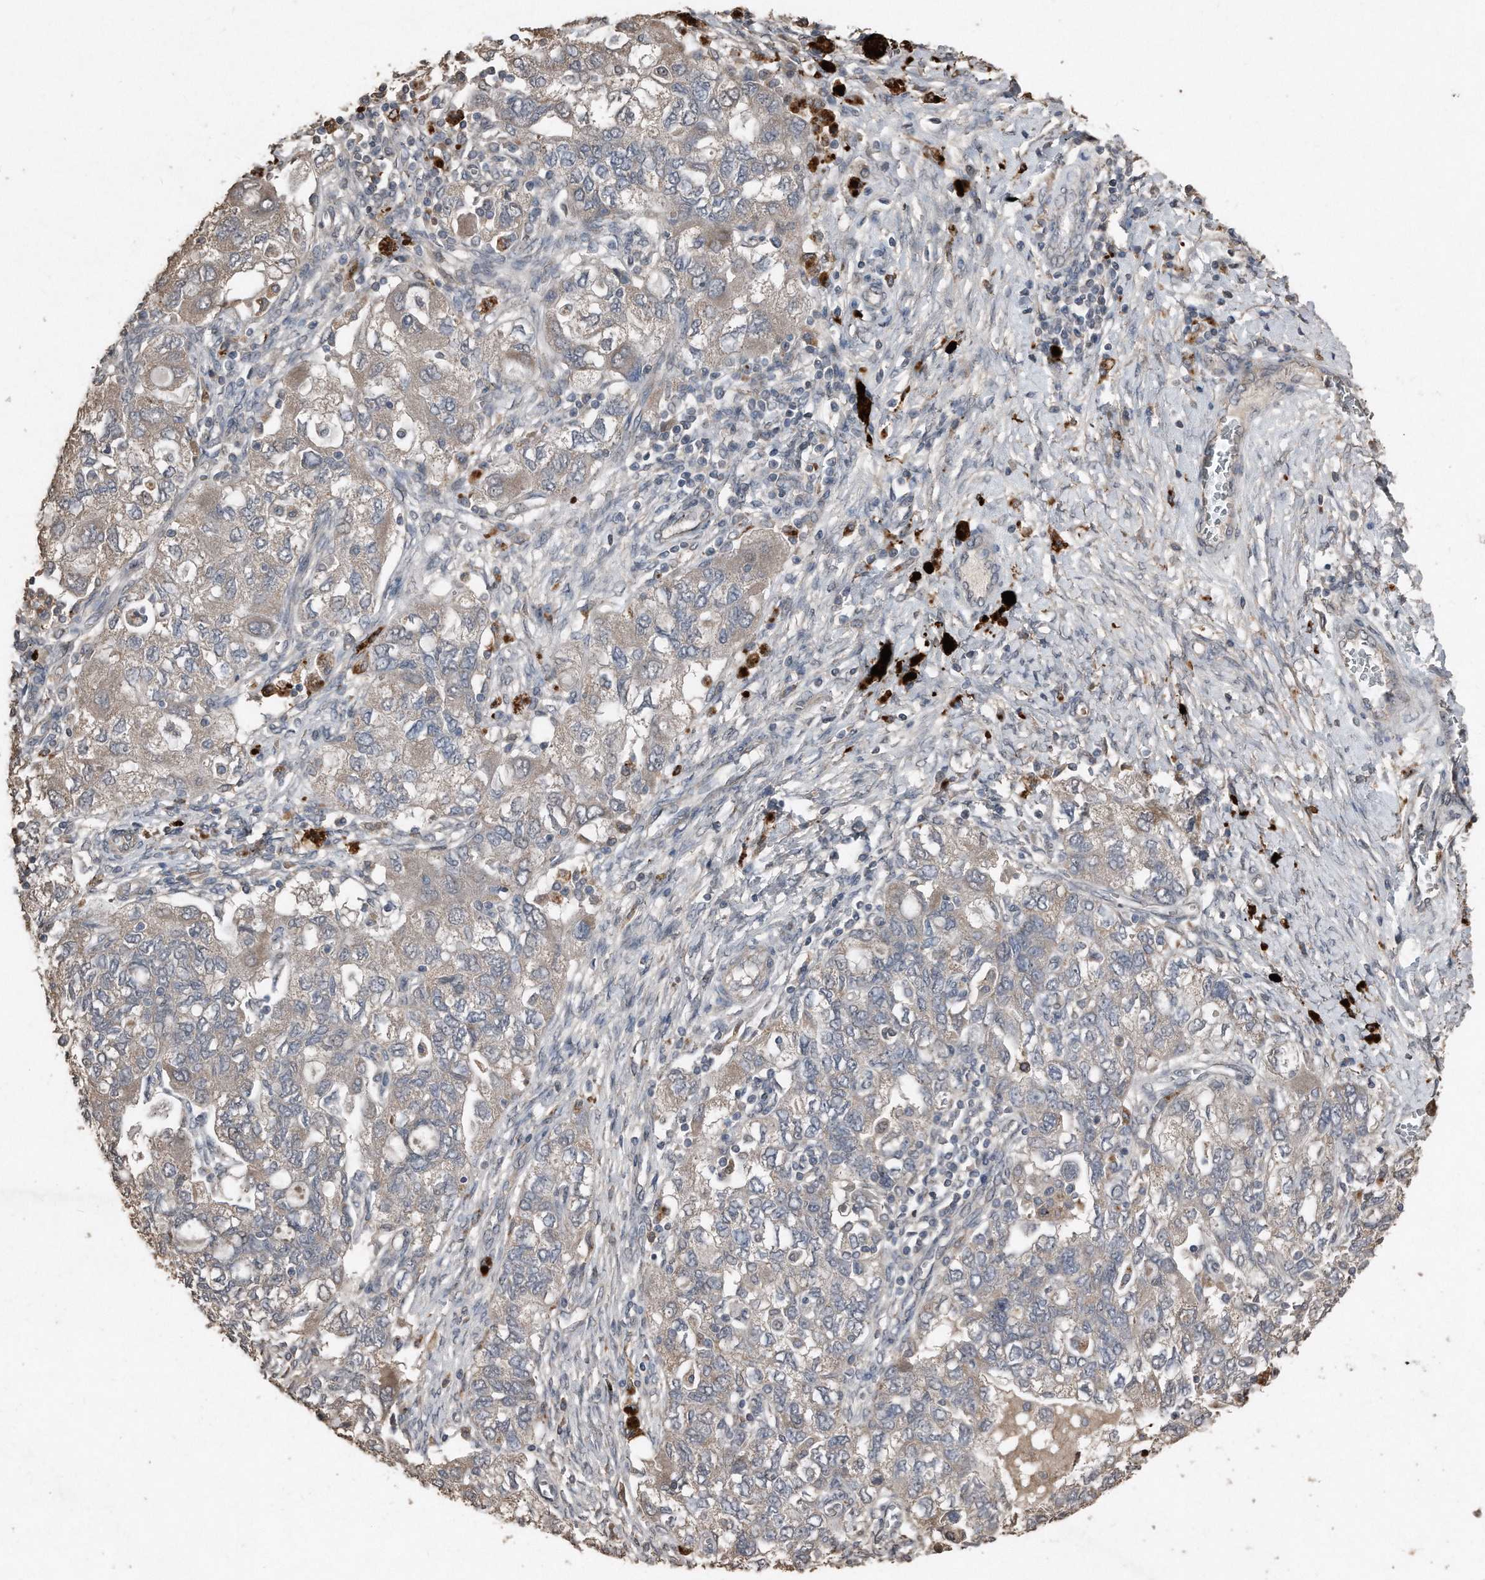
{"staining": {"intensity": "negative", "quantity": "none", "location": "none"}, "tissue": "ovarian cancer", "cell_type": "Tumor cells", "image_type": "cancer", "snomed": [{"axis": "morphology", "description": "Carcinoma, NOS"}, {"axis": "morphology", "description": "Cystadenocarcinoma, serous, NOS"}, {"axis": "topography", "description": "Ovary"}], "caption": "Immunohistochemistry (IHC) micrograph of neoplastic tissue: human serous cystadenocarcinoma (ovarian) stained with DAB (3,3'-diaminobenzidine) exhibits no significant protein positivity in tumor cells.", "gene": "ANKRD10", "patient": {"sex": "female", "age": 69}}